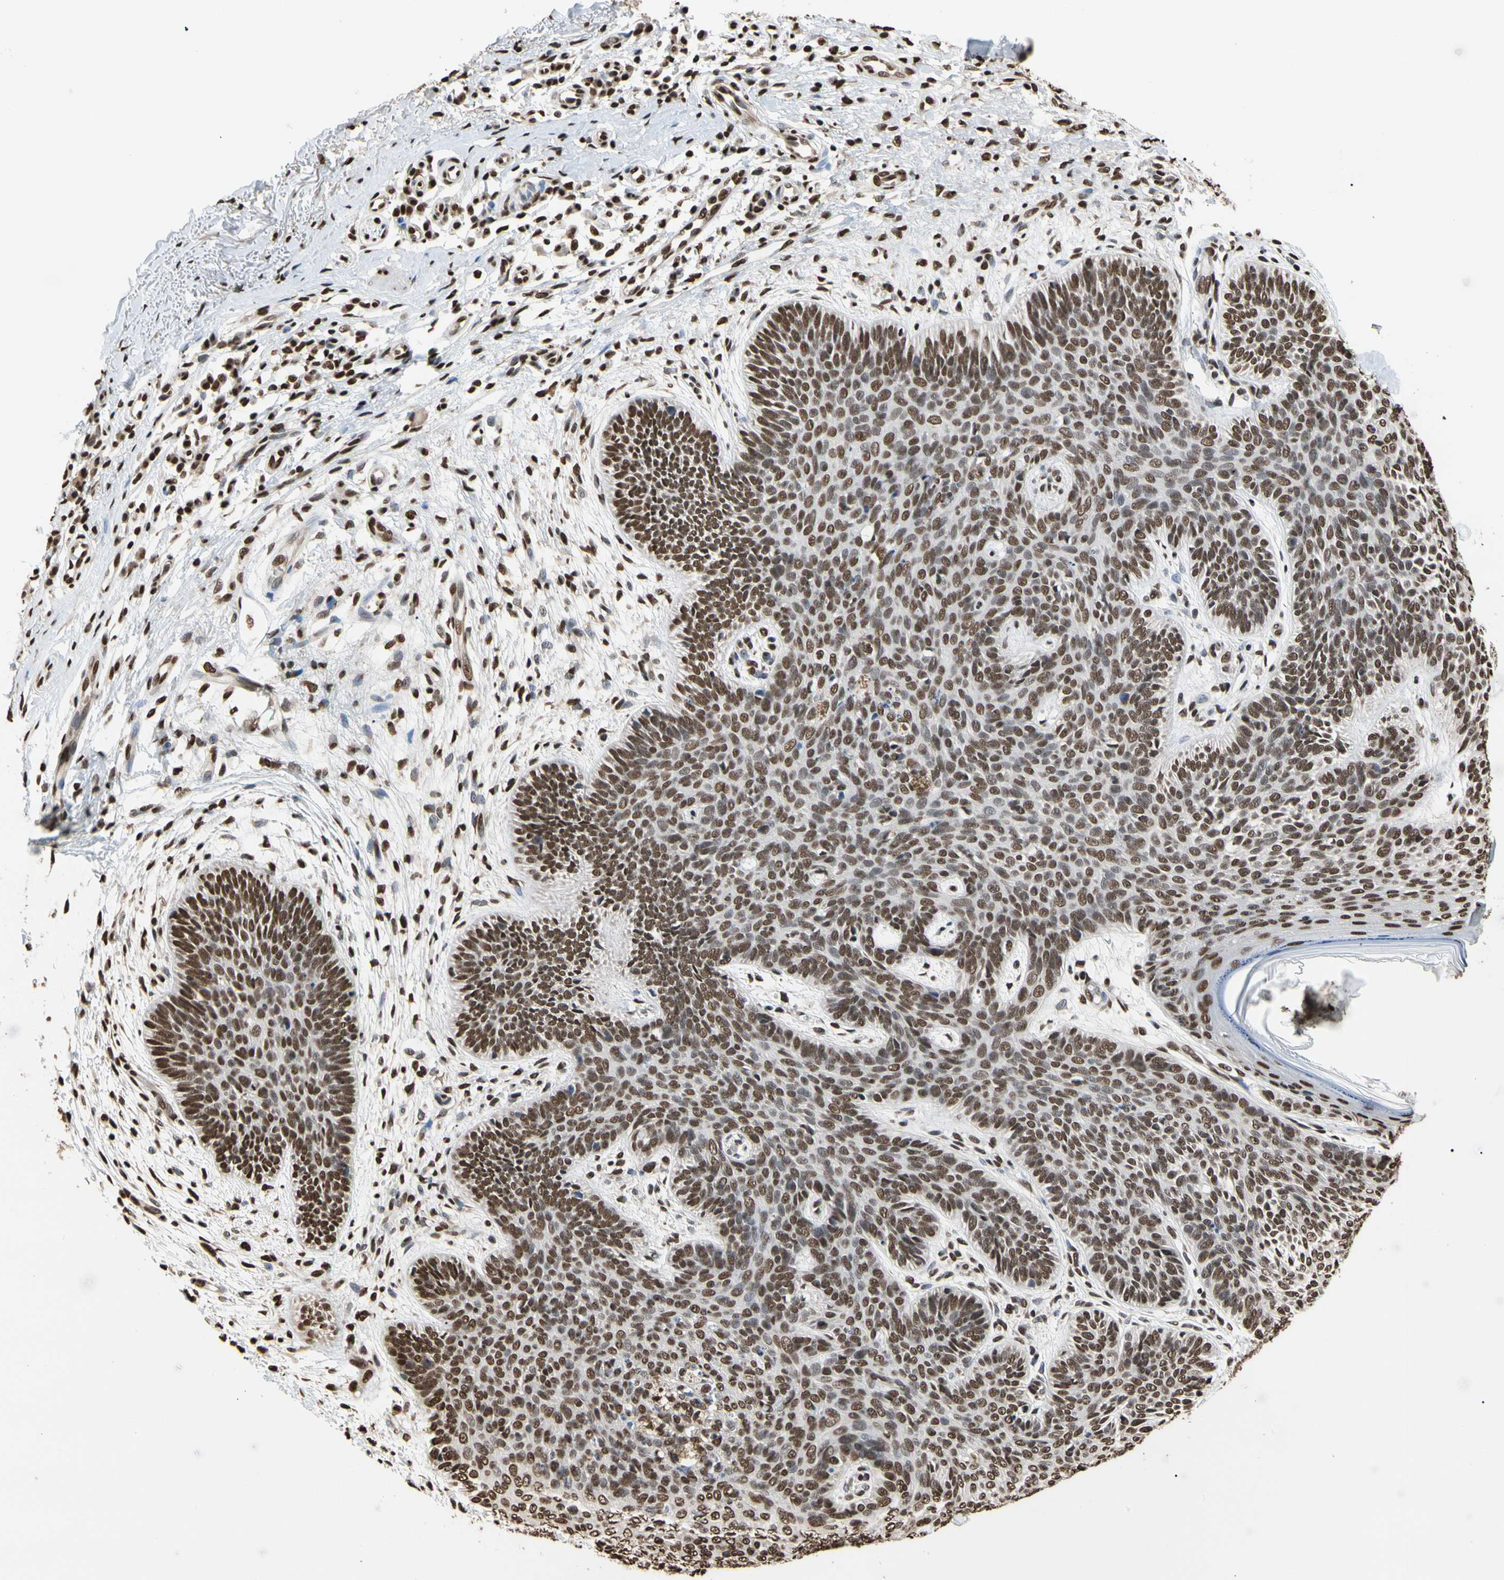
{"staining": {"intensity": "moderate", "quantity": ">75%", "location": "nuclear"}, "tissue": "skin cancer", "cell_type": "Tumor cells", "image_type": "cancer", "snomed": [{"axis": "morphology", "description": "Normal tissue, NOS"}, {"axis": "morphology", "description": "Basal cell carcinoma"}, {"axis": "topography", "description": "Skin"}], "caption": "IHC (DAB) staining of skin basal cell carcinoma reveals moderate nuclear protein staining in approximately >75% of tumor cells. The staining was performed using DAB (3,3'-diaminobenzidine), with brown indicating positive protein expression. Nuclei are stained blue with hematoxylin.", "gene": "HNRNPK", "patient": {"sex": "male", "age": 52}}